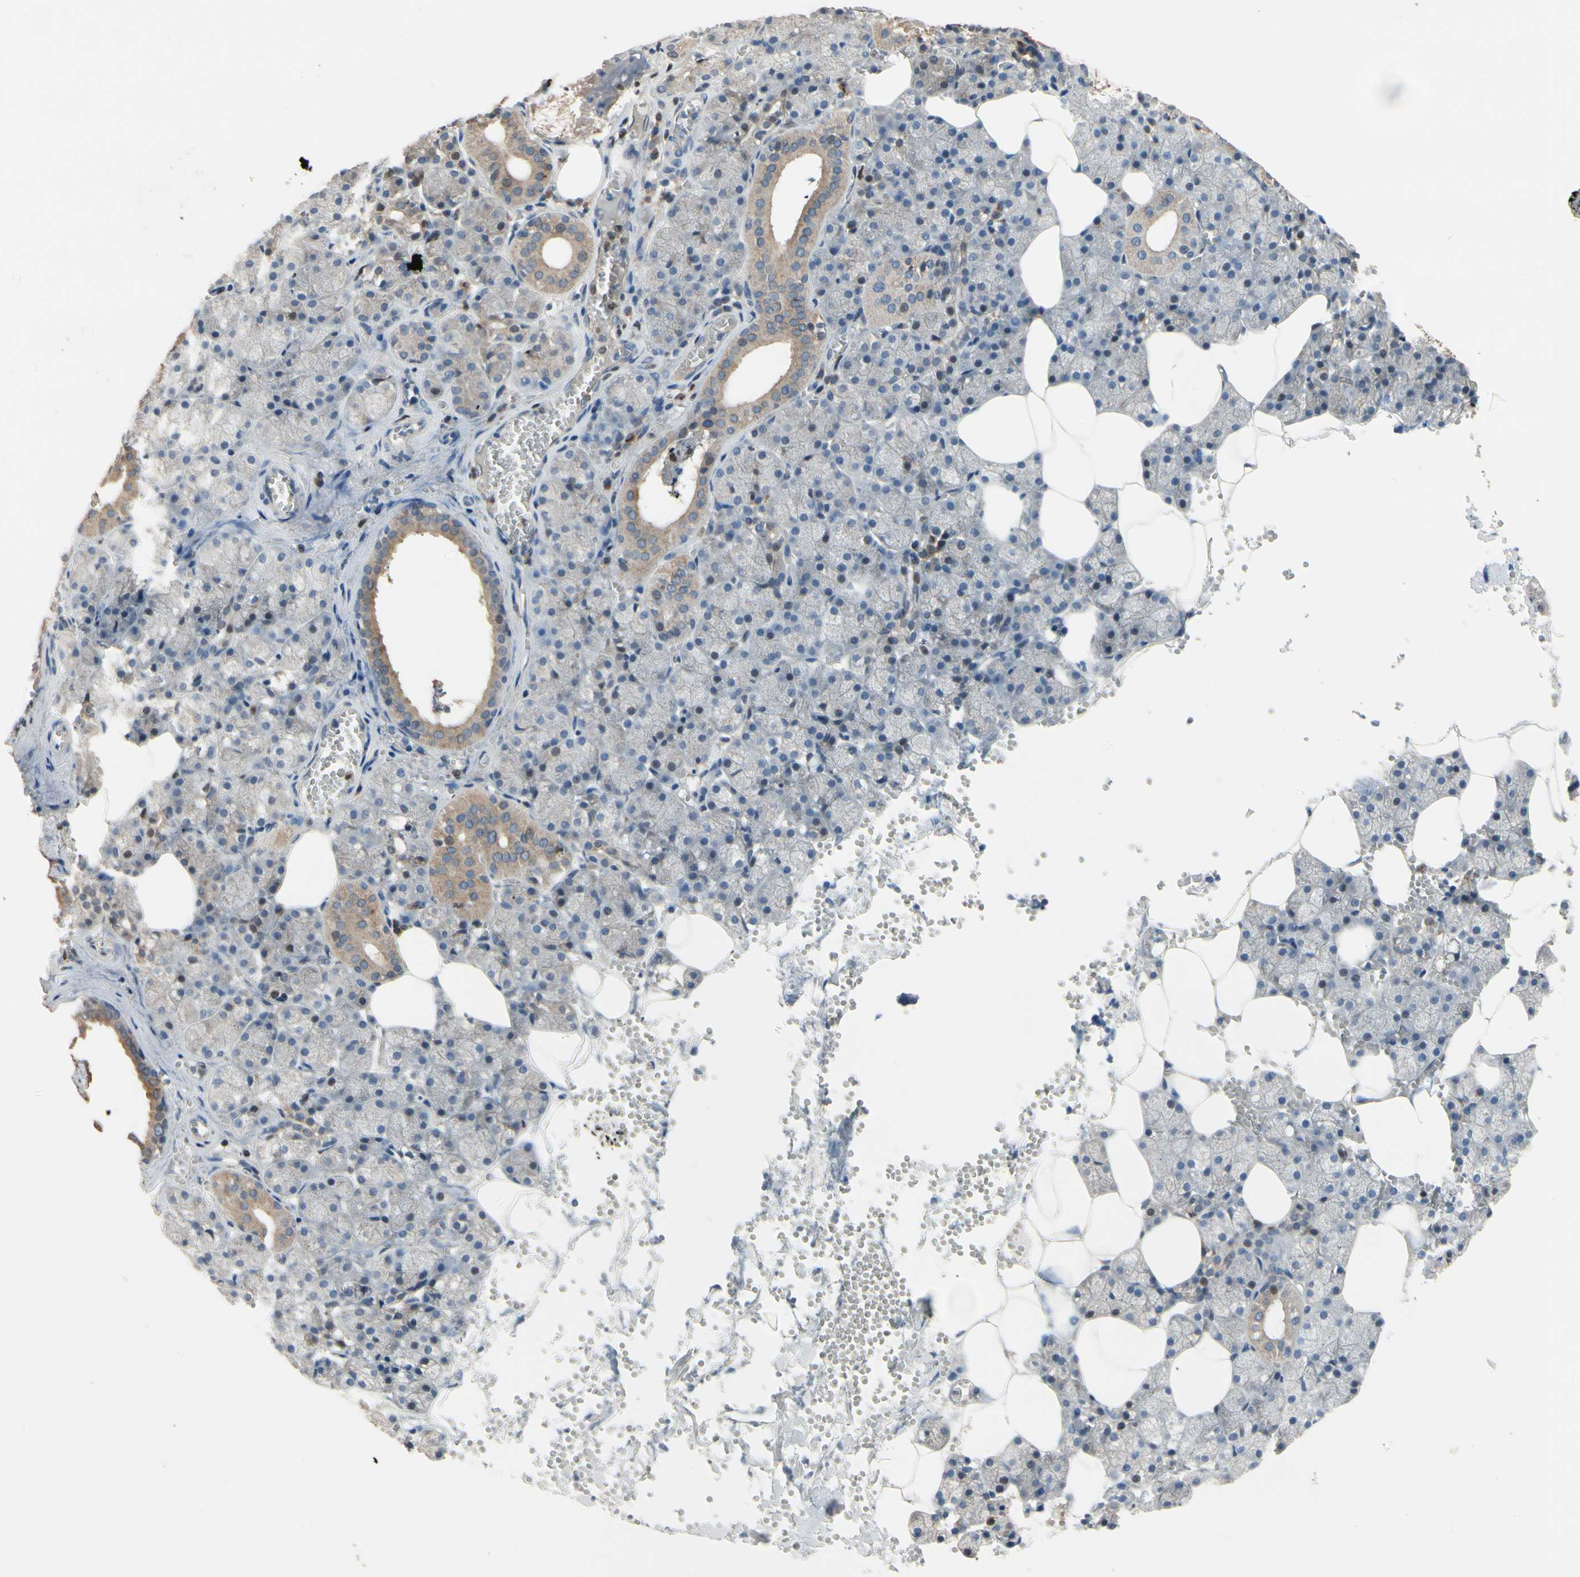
{"staining": {"intensity": "weak", "quantity": ">75%", "location": "cytoplasmic/membranous"}, "tissue": "salivary gland", "cell_type": "Glandular cells", "image_type": "normal", "snomed": [{"axis": "morphology", "description": "Normal tissue, NOS"}, {"axis": "topography", "description": "Salivary gland"}], "caption": "Glandular cells display weak cytoplasmic/membranous expression in about >75% of cells in benign salivary gland.", "gene": "CGREF1", "patient": {"sex": "male", "age": 62}}